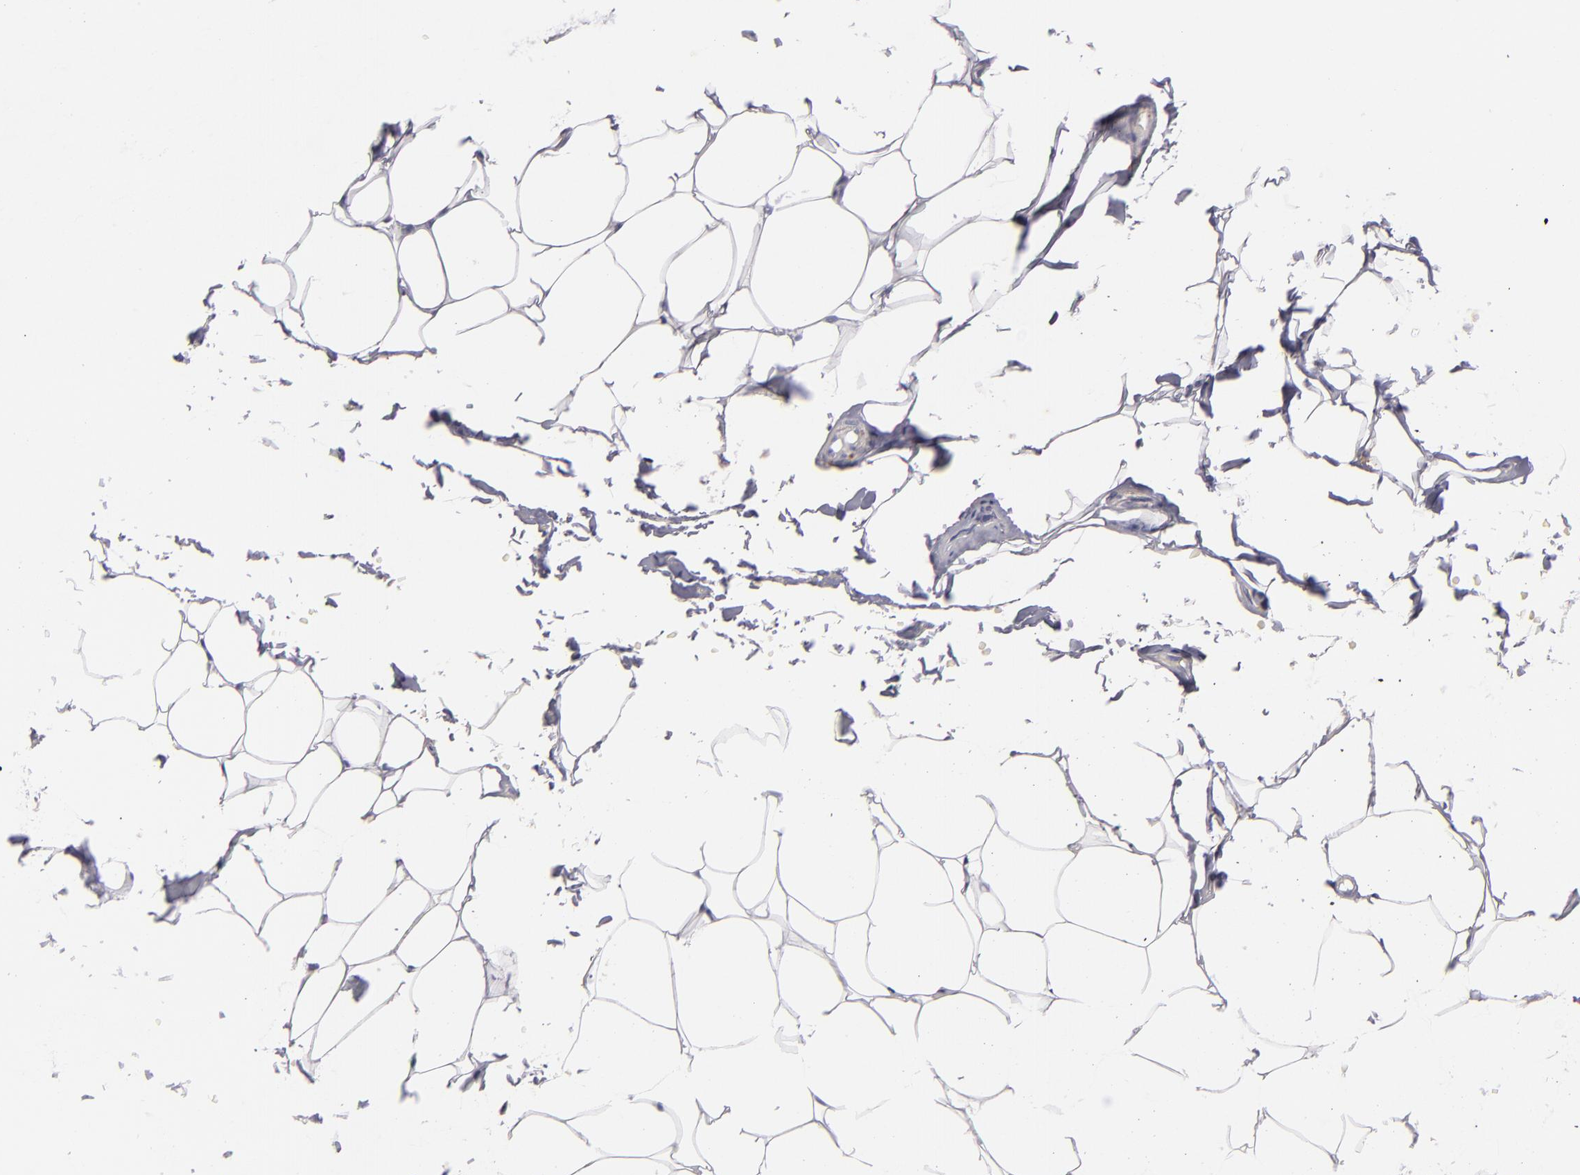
{"staining": {"intensity": "negative", "quantity": "none", "location": "none"}, "tissue": "adipose tissue", "cell_type": "Adipocytes", "image_type": "normal", "snomed": [{"axis": "morphology", "description": "Normal tissue, NOS"}, {"axis": "topography", "description": "Soft tissue"}, {"axis": "topography", "description": "Peripheral nerve tissue"}], "caption": "This is a micrograph of immunohistochemistry staining of unremarkable adipose tissue, which shows no staining in adipocytes. (Stains: DAB (3,3'-diaminobenzidine) immunohistochemistry with hematoxylin counter stain, Microscopy: brightfield microscopy at high magnification).", "gene": "CD83", "patient": {"sex": "female", "age": 68}}